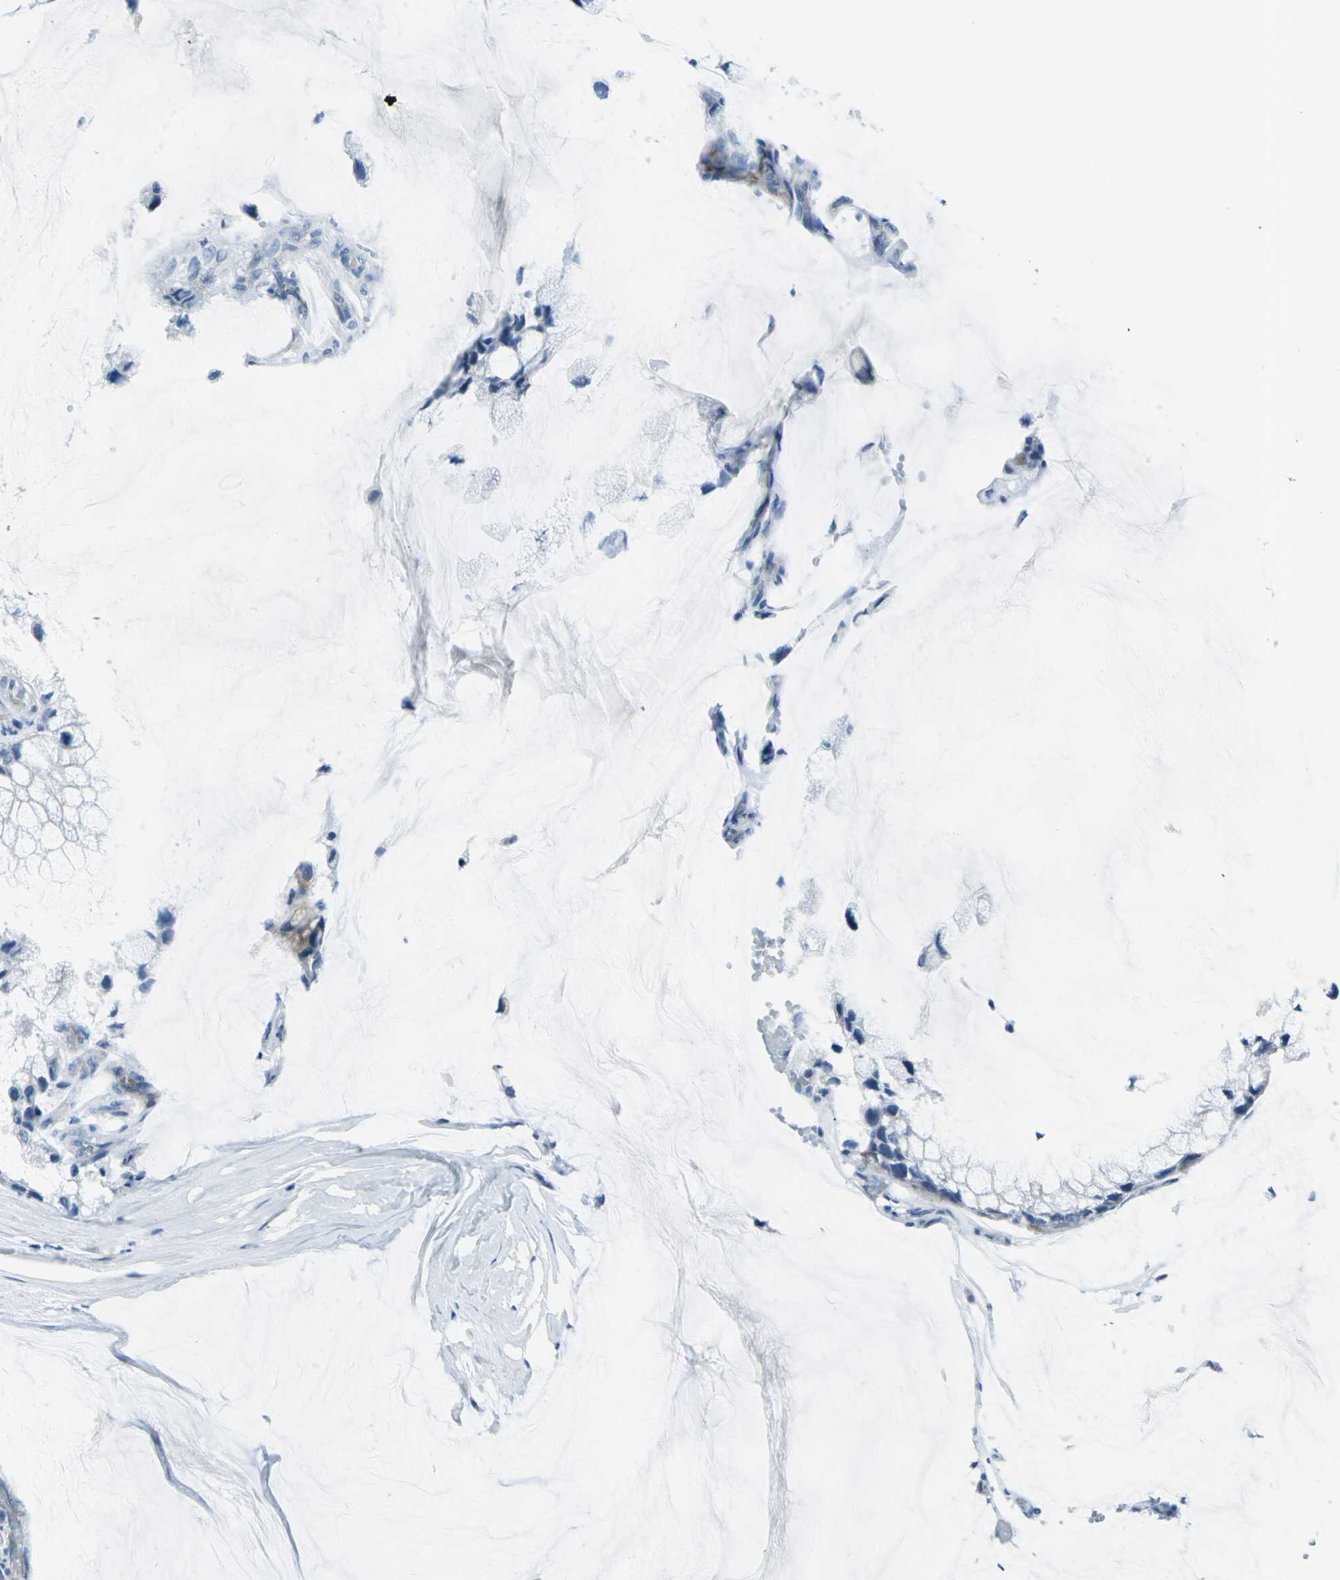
{"staining": {"intensity": "negative", "quantity": "none", "location": "none"}, "tissue": "ovarian cancer", "cell_type": "Tumor cells", "image_type": "cancer", "snomed": [{"axis": "morphology", "description": "Cystadenocarcinoma, mucinous, NOS"}, {"axis": "topography", "description": "Ovary"}], "caption": "Immunohistochemistry of ovarian mucinous cystadenocarcinoma shows no expression in tumor cells. (Immunohistochemistry (ihc), brightfield microscopy, high magnification).", "gene": "DNAI2", "patient": {"sex": "female", "age": 39}}